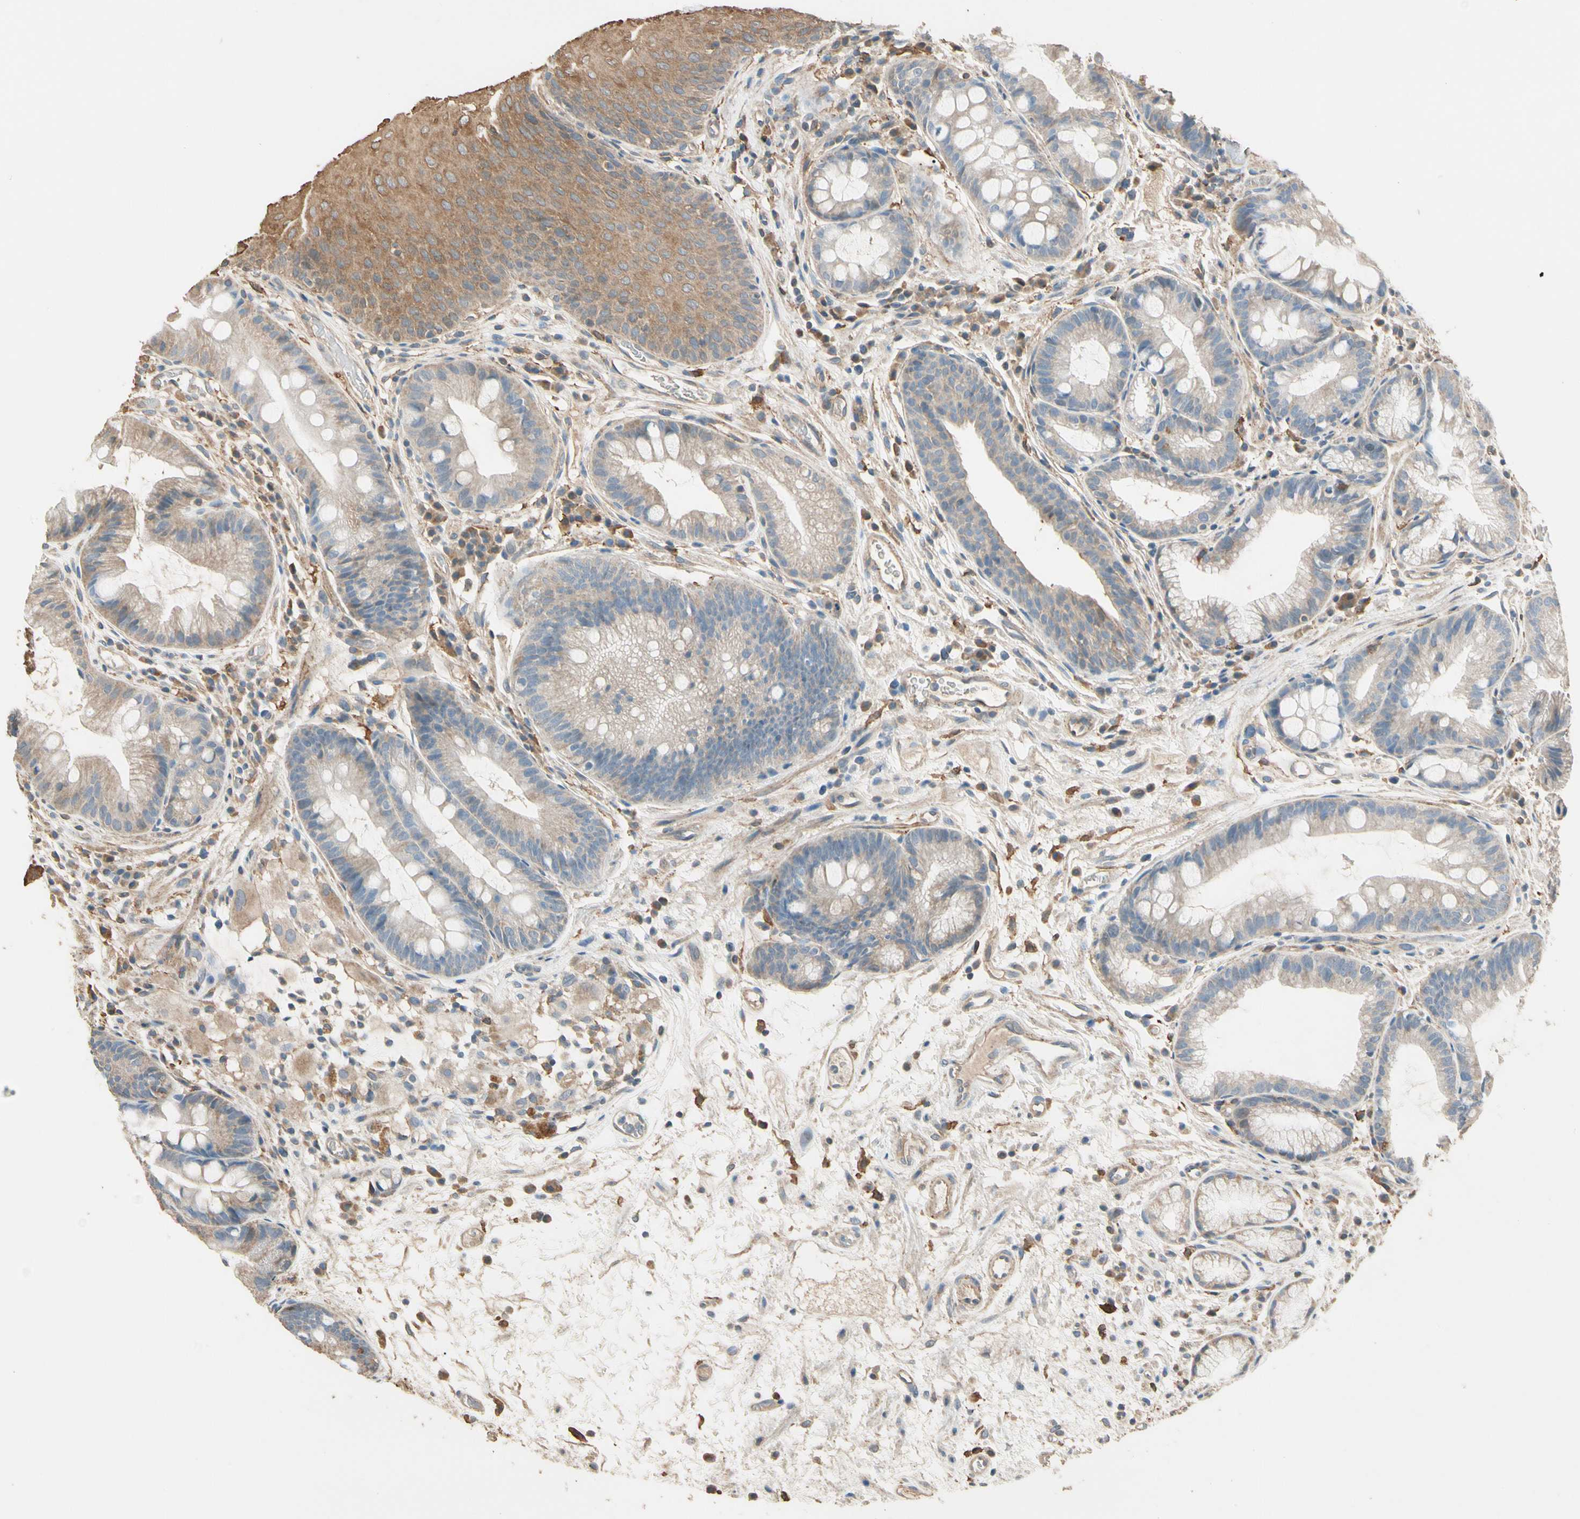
{"staining": {"intensity": "moderate", "quantity": "25%-75%", "location": "cytoplasmic/membranous"}, "tissue": "stomach", "cell_type": "Glandular cells", "image_type": "normal", "snomed": [{"axis": "morphology", "description": "Normal tissue, NOS"}, {"axis": "topography", "description": "Stomach, upper"}], "caption": "The micrograph demonstrates immunohistochemical staining of benign stomach. There is moderate cytoplasmic/membranous expression is seen in approximately 25%-75% of glandular cells. (DAB (3,3'-diaminobenzidine) IHC with brightfield microscopy, high magnification).", "gene": "CDH6", "patient": {"sex": "male", "age": 72}}